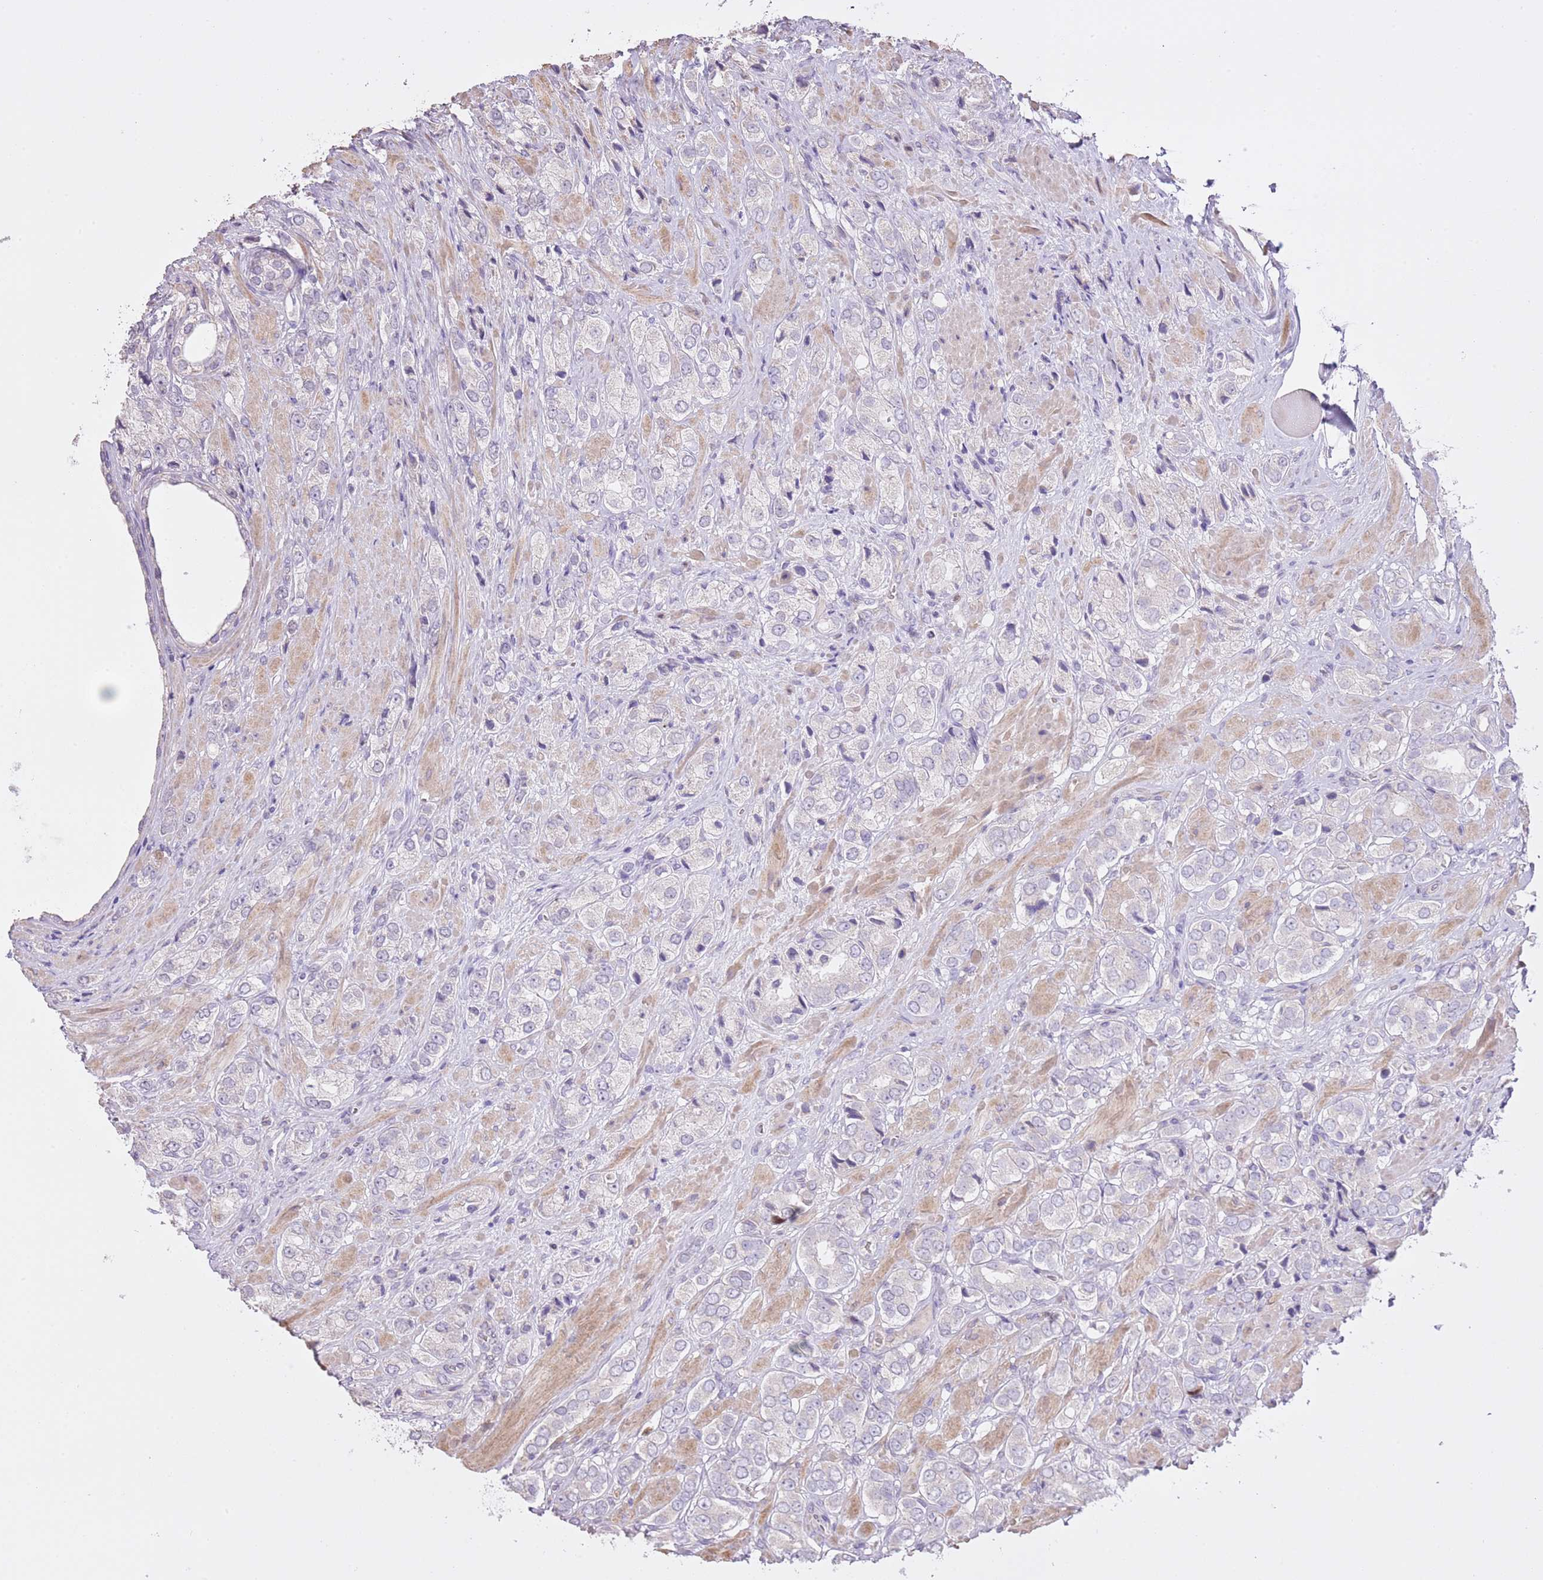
{"staining": {"intensity": "moderate", "quantity": "<25%", "location": "nuclear"}, "tissue": "prostate cancer", "cell_type": "Tumor cells", "image_type": "cancer", "snomed": [{"axis": "morphology", "description": "Adenocarcinoma, High grade"}, {"axis": "topography", "description": "Prostate and seminal vesicle, NOS"}], "caption": "Immunohistochemistry staining of adenocarcinoma (high-grade) (prostate), which exhibits low levels of moderate nuclear expression in approximately <25% of tumor cells indicating moderate nuclear protein expression. The staining was performed using DAB (brown) for protein detection and nuclei were counterstained in hematoxylin (blue).", "gene": "GMNN", "patient": {"sex": "male", "age": 64}}